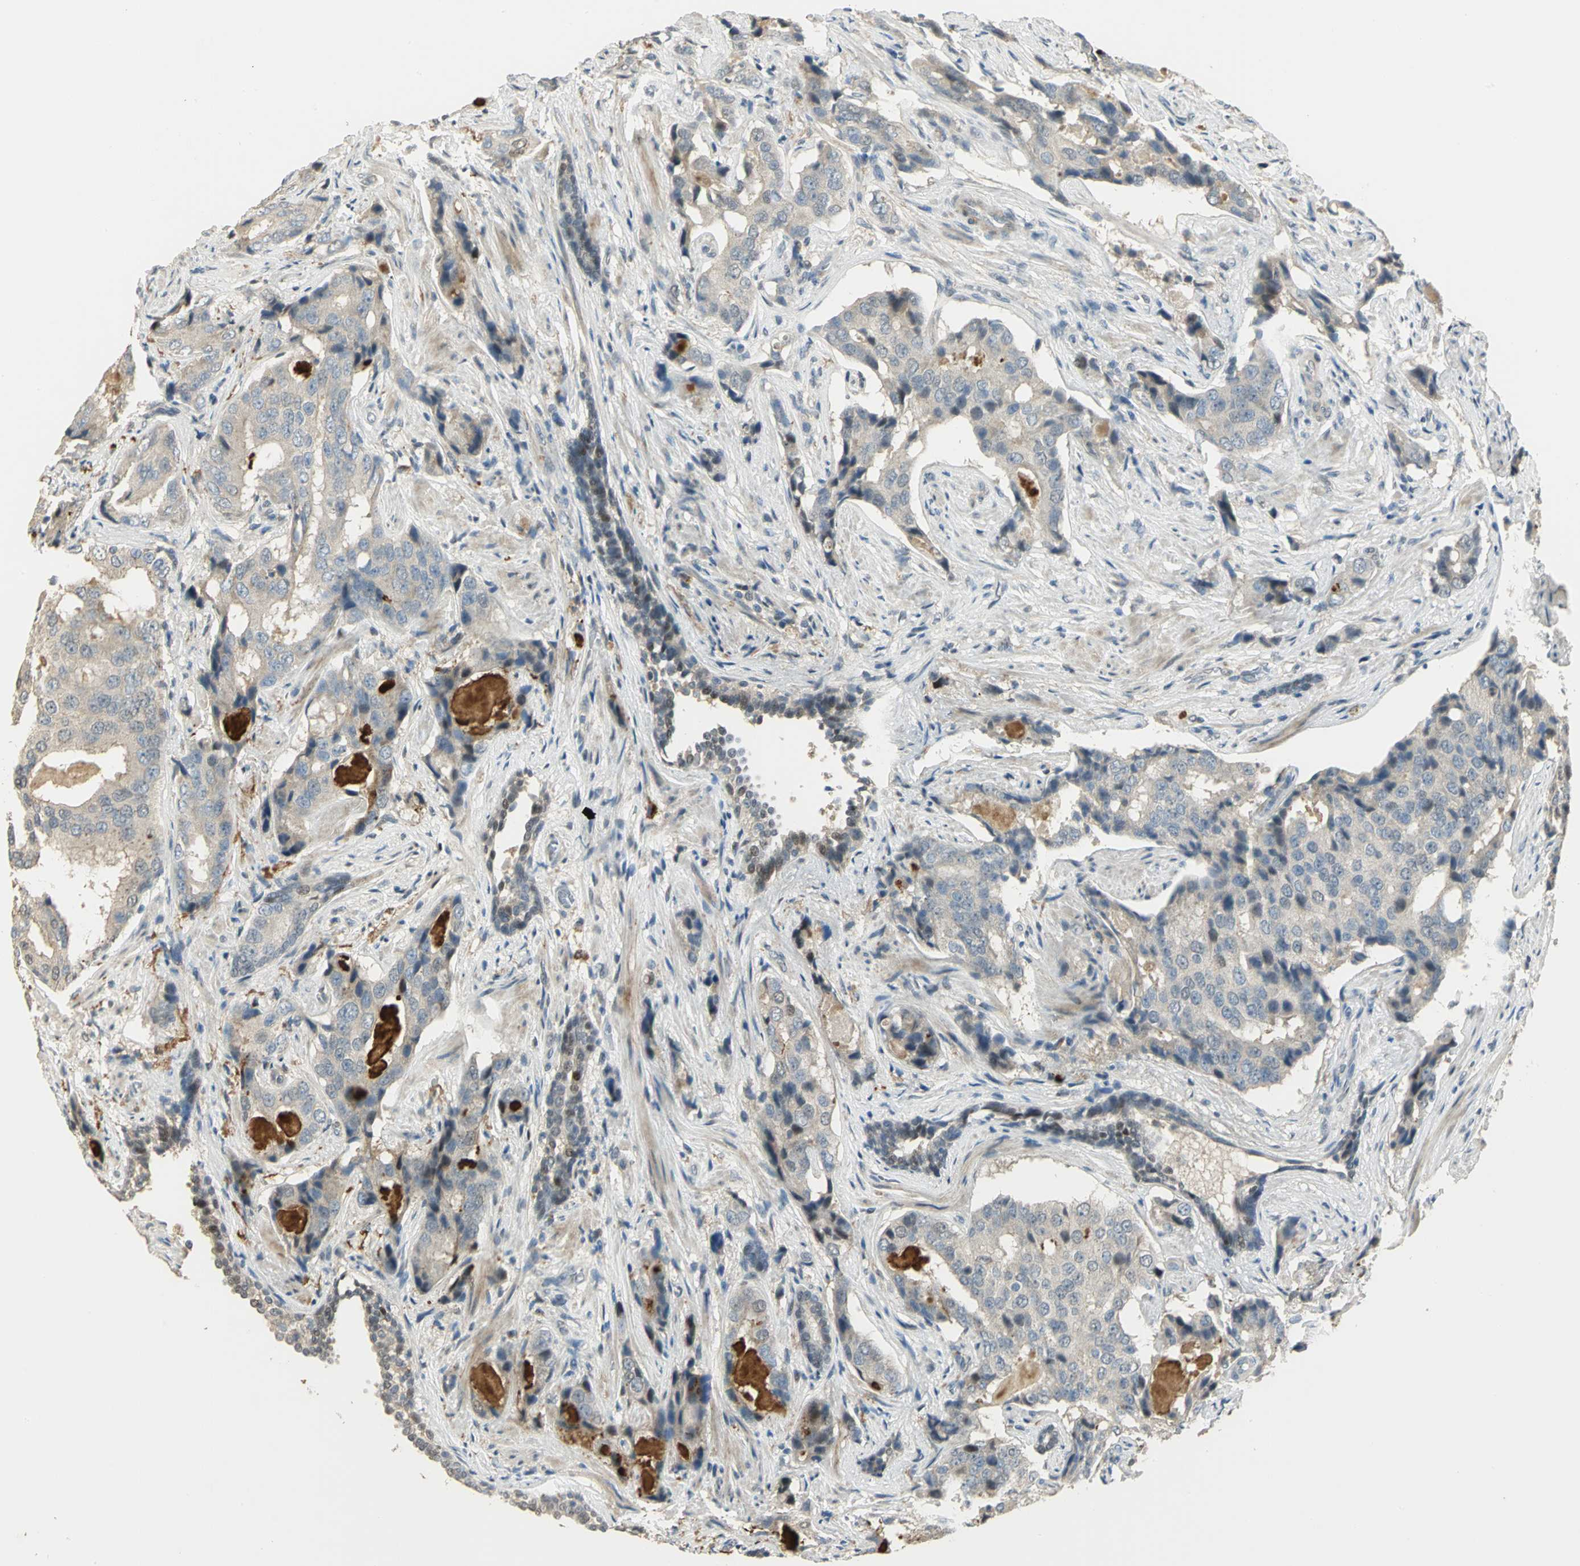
{"staining": {"intensity": "negative", "quantity": "none", "location": "none"}, "tissue": "prostate cancer", "cell_type": "Tumor cells", "image_type": "cancer", "snomed": [{"axis": "morphology", "description": "Adenocarcinoma, High grade"}, {"axis": "topography", "description": "Prostate"}], "caption": "Immunohistochemistry (IHC) histopathology image of human prostate adenocarcinoma (high-grade) stained for a protein (brown), which shows no positivity in tumor cells.", "gene": "PROC", "patient": {"sex": "male", "age": 58}}